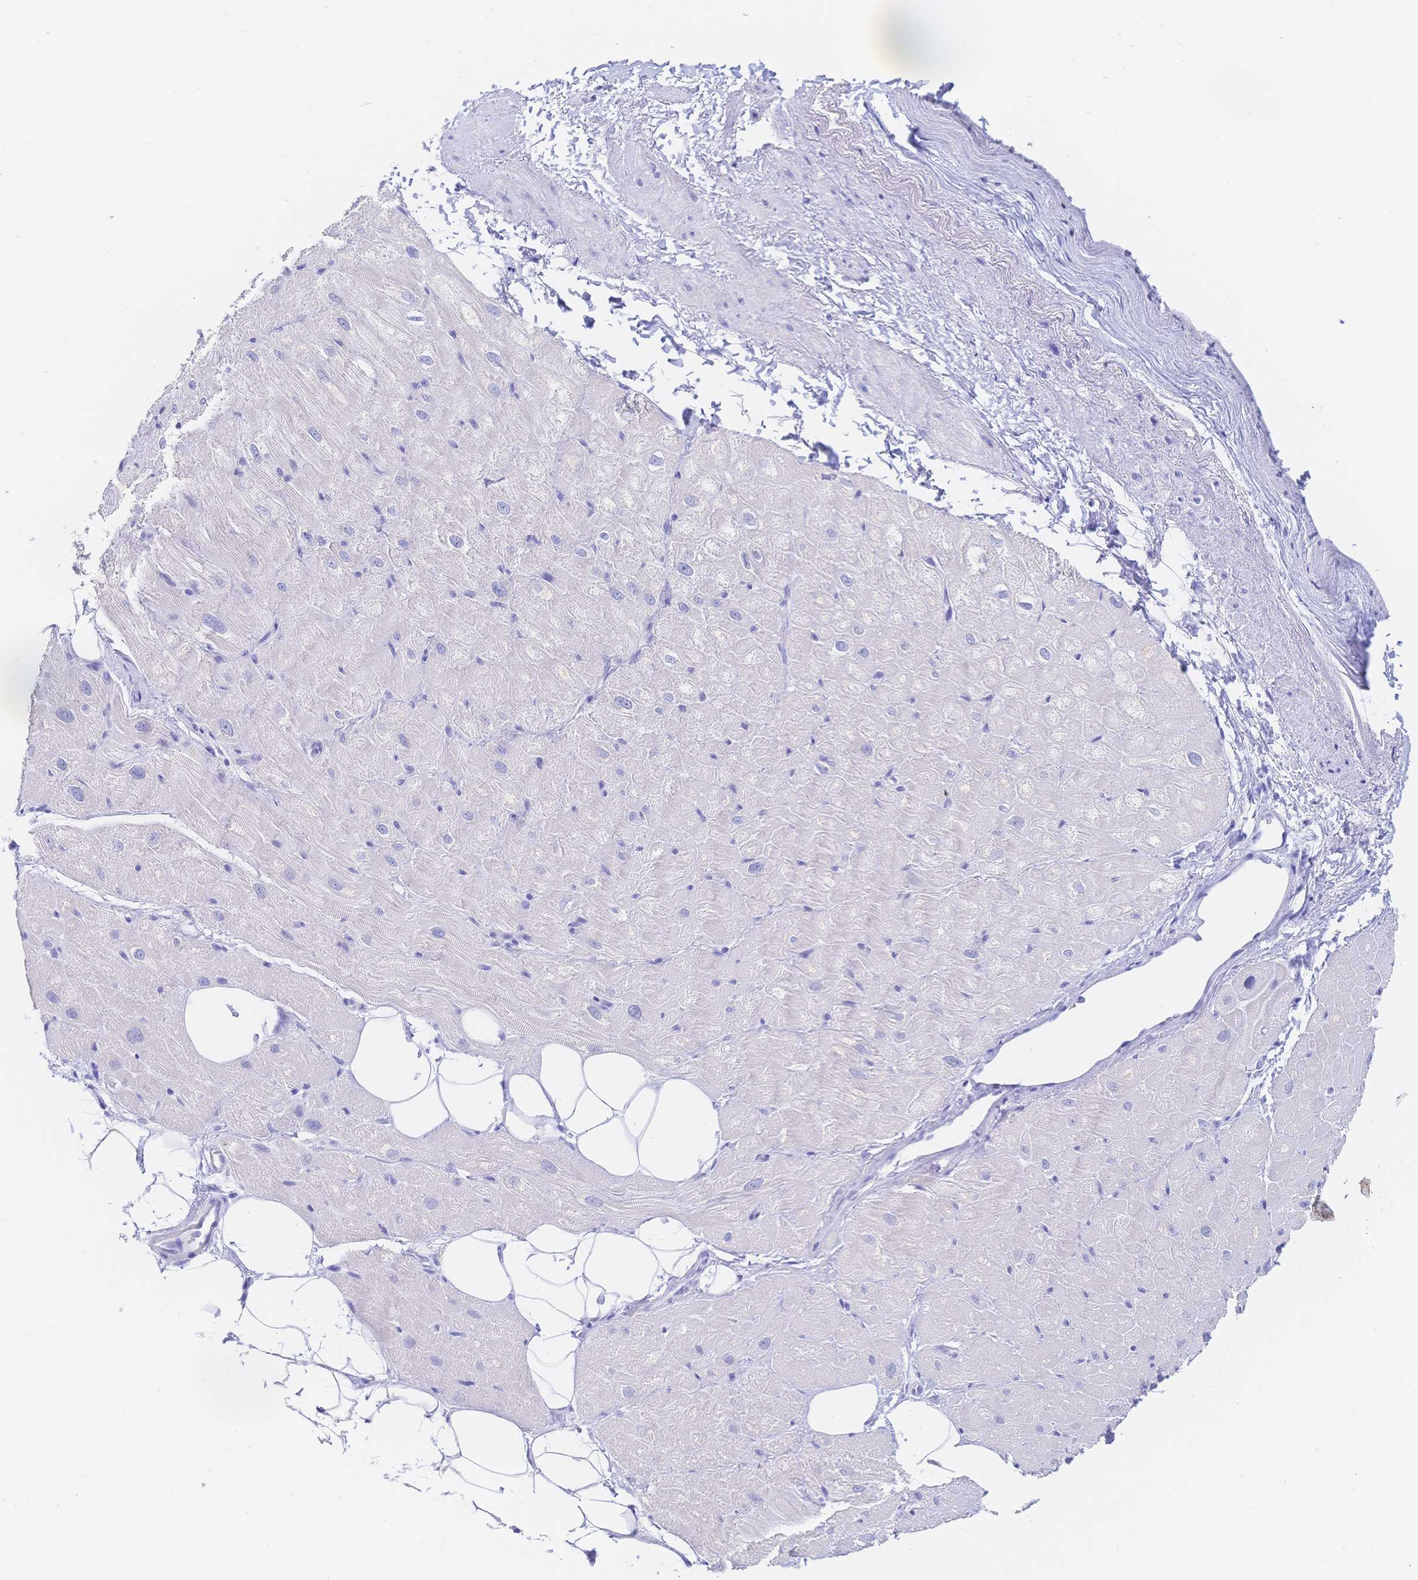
{"staining": {"intensity": "negative", "quantity": "none", "location": "none"}, "tissue": "heart muscle", "cell_type": "Cardiomyocytes", "image_type": "normal", "snomed": [{"axis": "morphology", "description": "Normal tissue, NOS"}, {"axis": "topography", "description": "Heart"}], "caption": "An image of heart muscle stained for a protein shows no brown staining in cardiomyocytes.", "gene": "RRM1", "patient": {"sex": "male", "age": 62}}